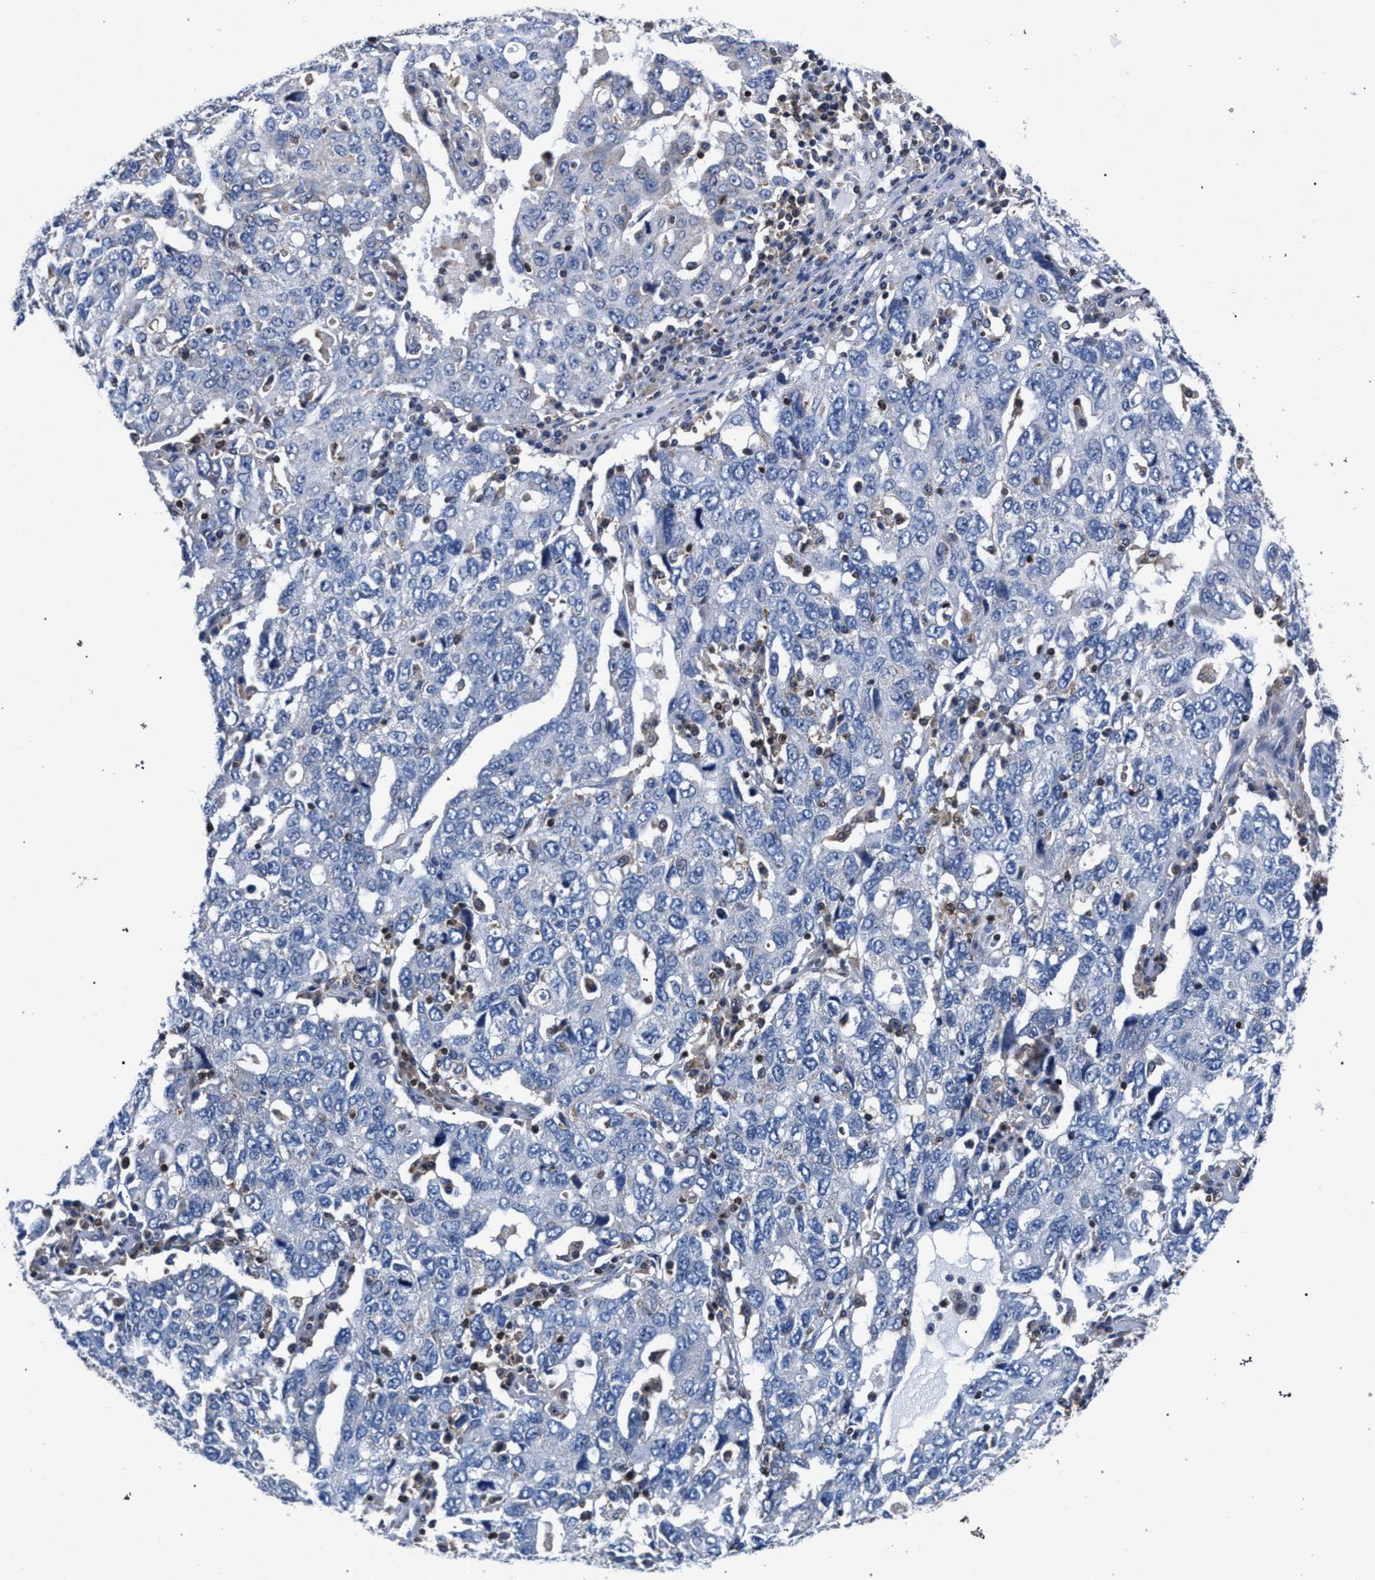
{"staining": {"intensity": "negative", "quantity": "none", "location": "none"}, "tissue": "ovarian cancer", "cell_type": "Tumor cells", "image_type": "cancer", "snomed": [{"axis": "morphology", "description": "Carcinoma, endometroid"}, {"axis": "topography", "description": "Ovary"}], "caption": "High power microscopy photomicrograph of an immunohistochemistry (IHC) image of ovarian cancer (endometroid carcinoma), revealing no significant expression in tumor cells. (Stains: DAB IHC with hematoxylin counter stain, Microscopy: brightfield microscopy at high magnification).", "gene": "LASP1", "patient": {"sex": "female", "age": 62}}